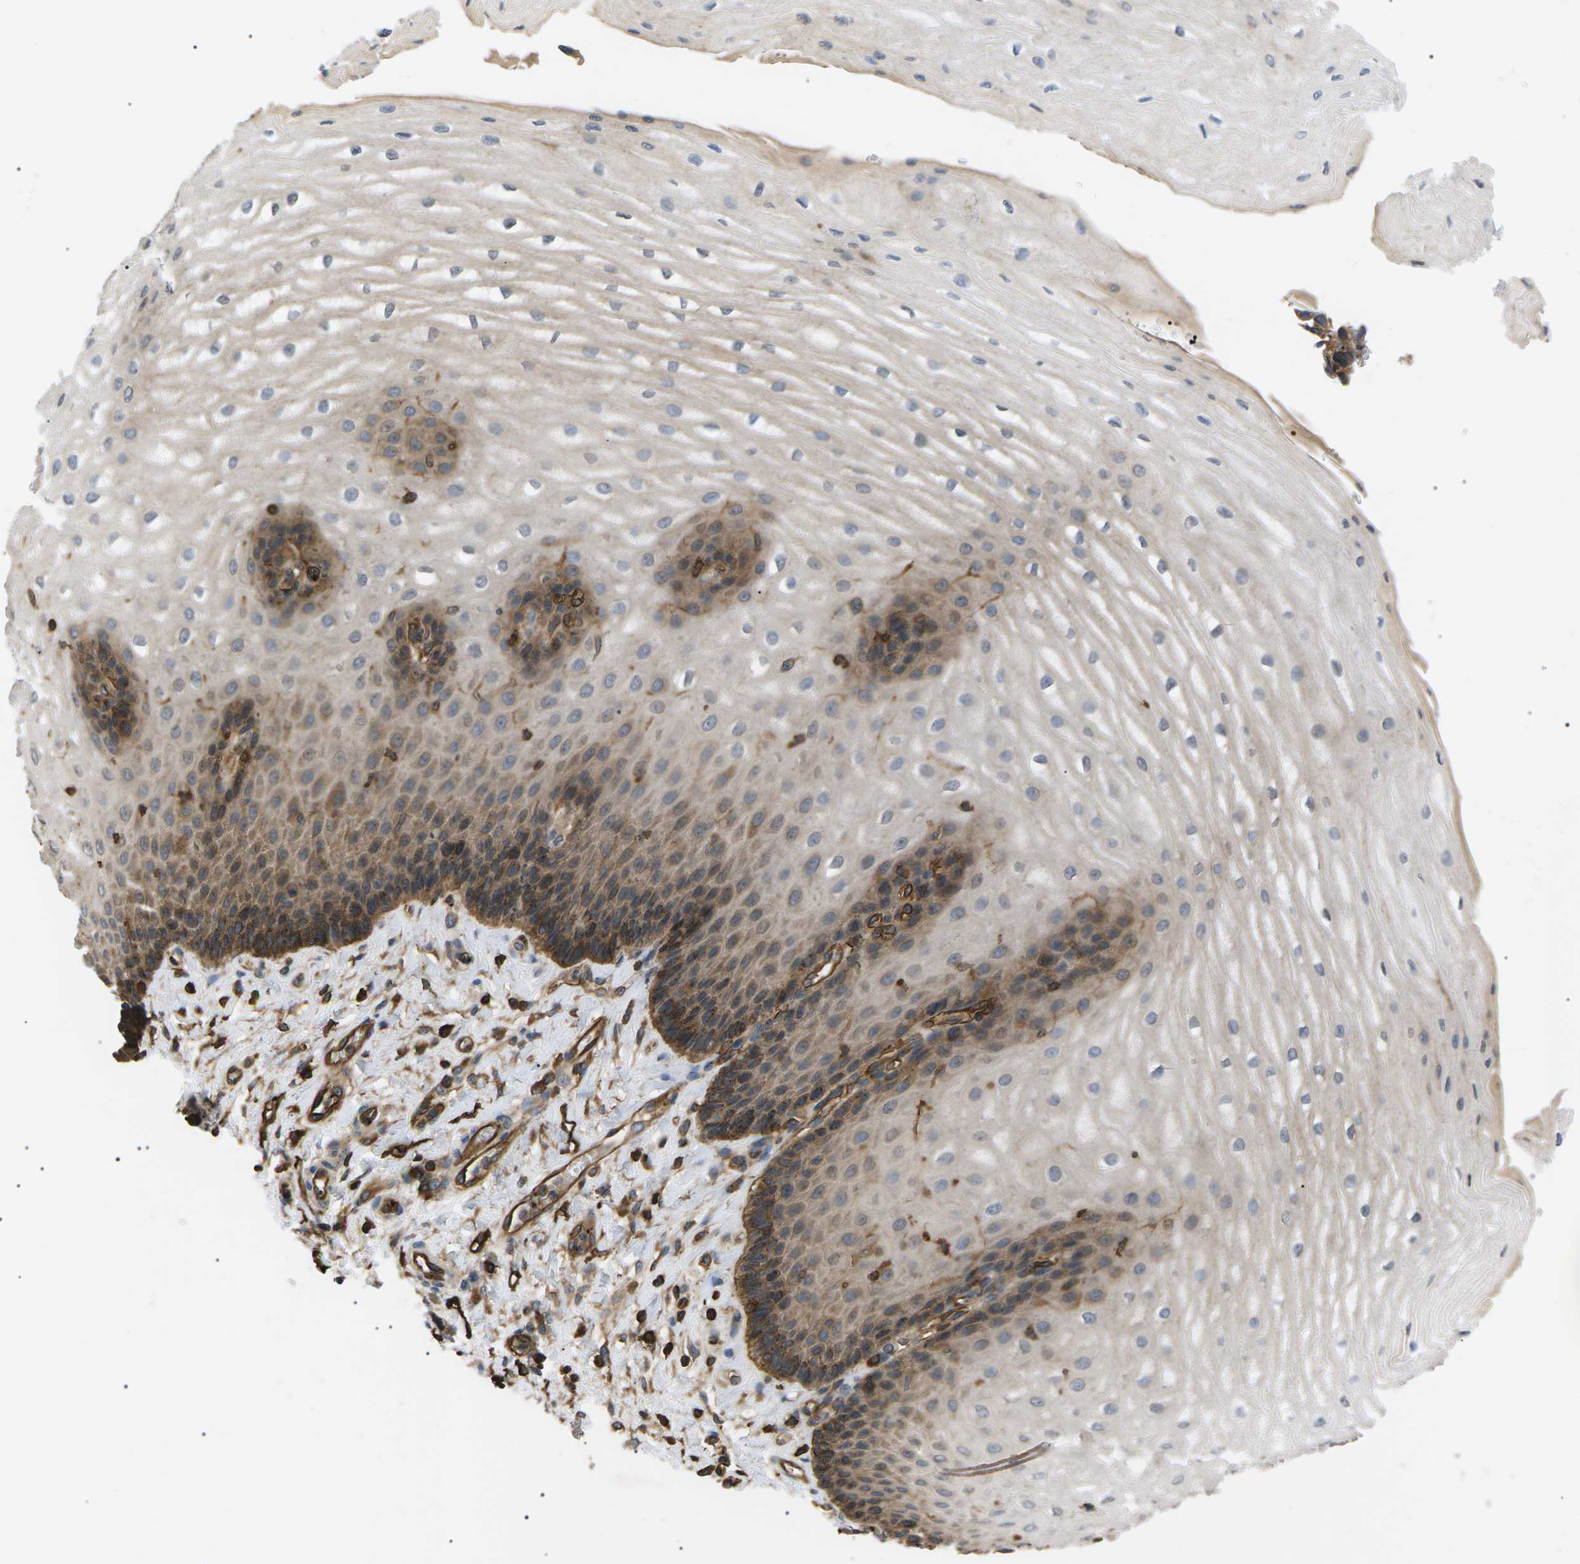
{"staining": {"intensity": "moderate", "quantity": "25%-75%", "location": "cytoplasmic/membranous"}, "tissue": "esophagus", "cell_type": "Squamous epithelial cells", "image_type": "normal", "snomed": [{"axis": "morphology", "description": "Normal tissue, NOS"}, {"axis": "topography", "description": "Esophagus"}], "caption": "Approximately 25%-75% of squamous epithelial cells in benign human esophagus exhibit moderate cytoplasmic/membranous protein staining as visualized by brown immunohistochemical staining.", "gene": "TMTC4", "patient": {"sex": "male", "age": 54}}